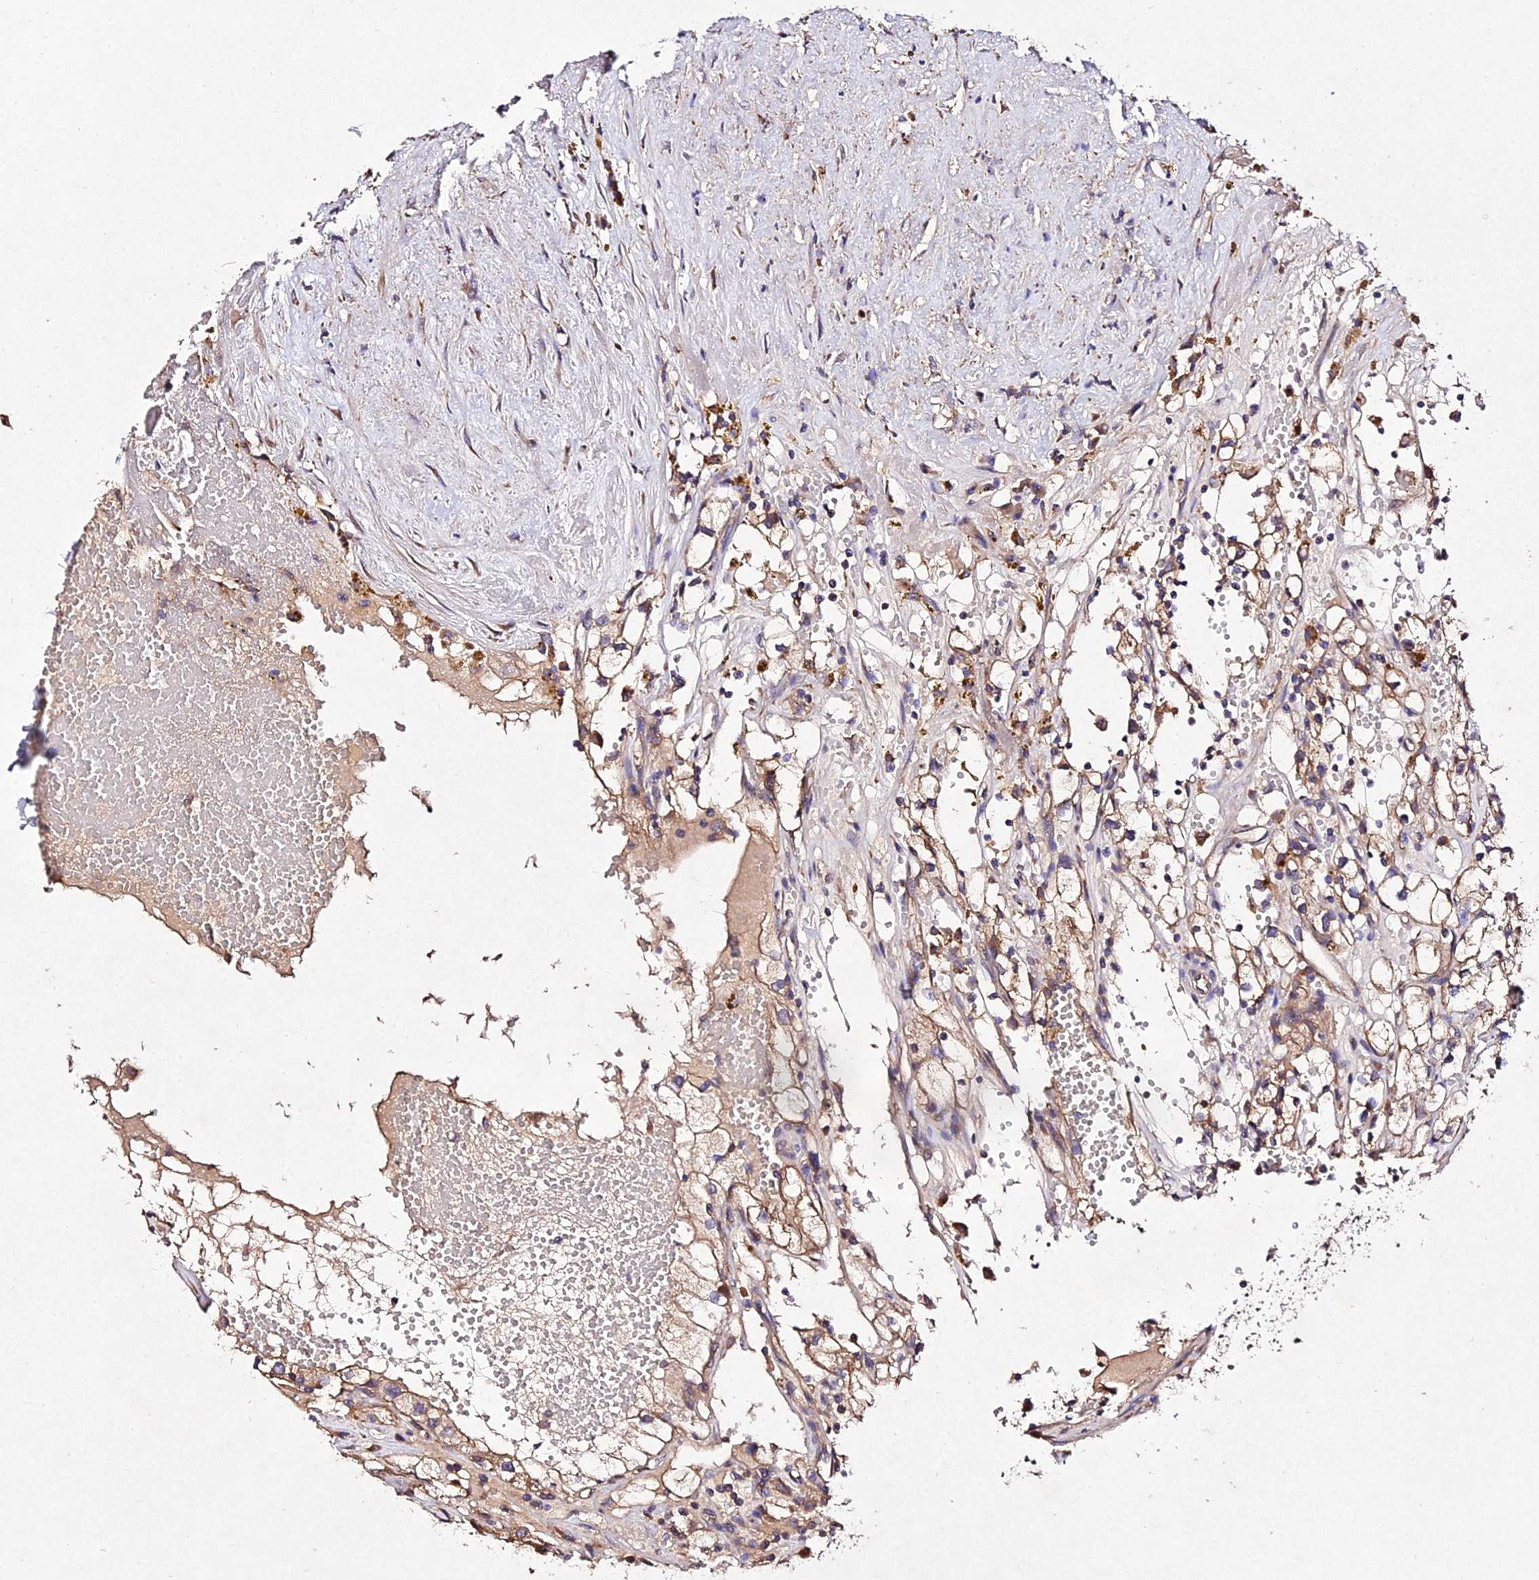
{"staining": {"intensity": "moderate", "quantity": "<25%", "location": "cytoplasmic/membranous"}, "tissue": "renal cancer", "cell_type": "Tumor cells", "image_type": "cancer", "snomed": [{"axis": "morphology", "description": "Adenocarcinoma, NOS"}, {"axis": "topography", "description": "Kidney"}], "caption": "IHC (DAB (3,3'-diaminobenzidine)) staining of adenocarcinoma (renal) displays moderate cytoplasmic/membranous protein staining in approximately <25% of tumor cells. (brown staining indicates protein expression, while blue staining denotes nuclei).", "gene": "AP3M2", "patient": {"sex": "male", "age": 56}}